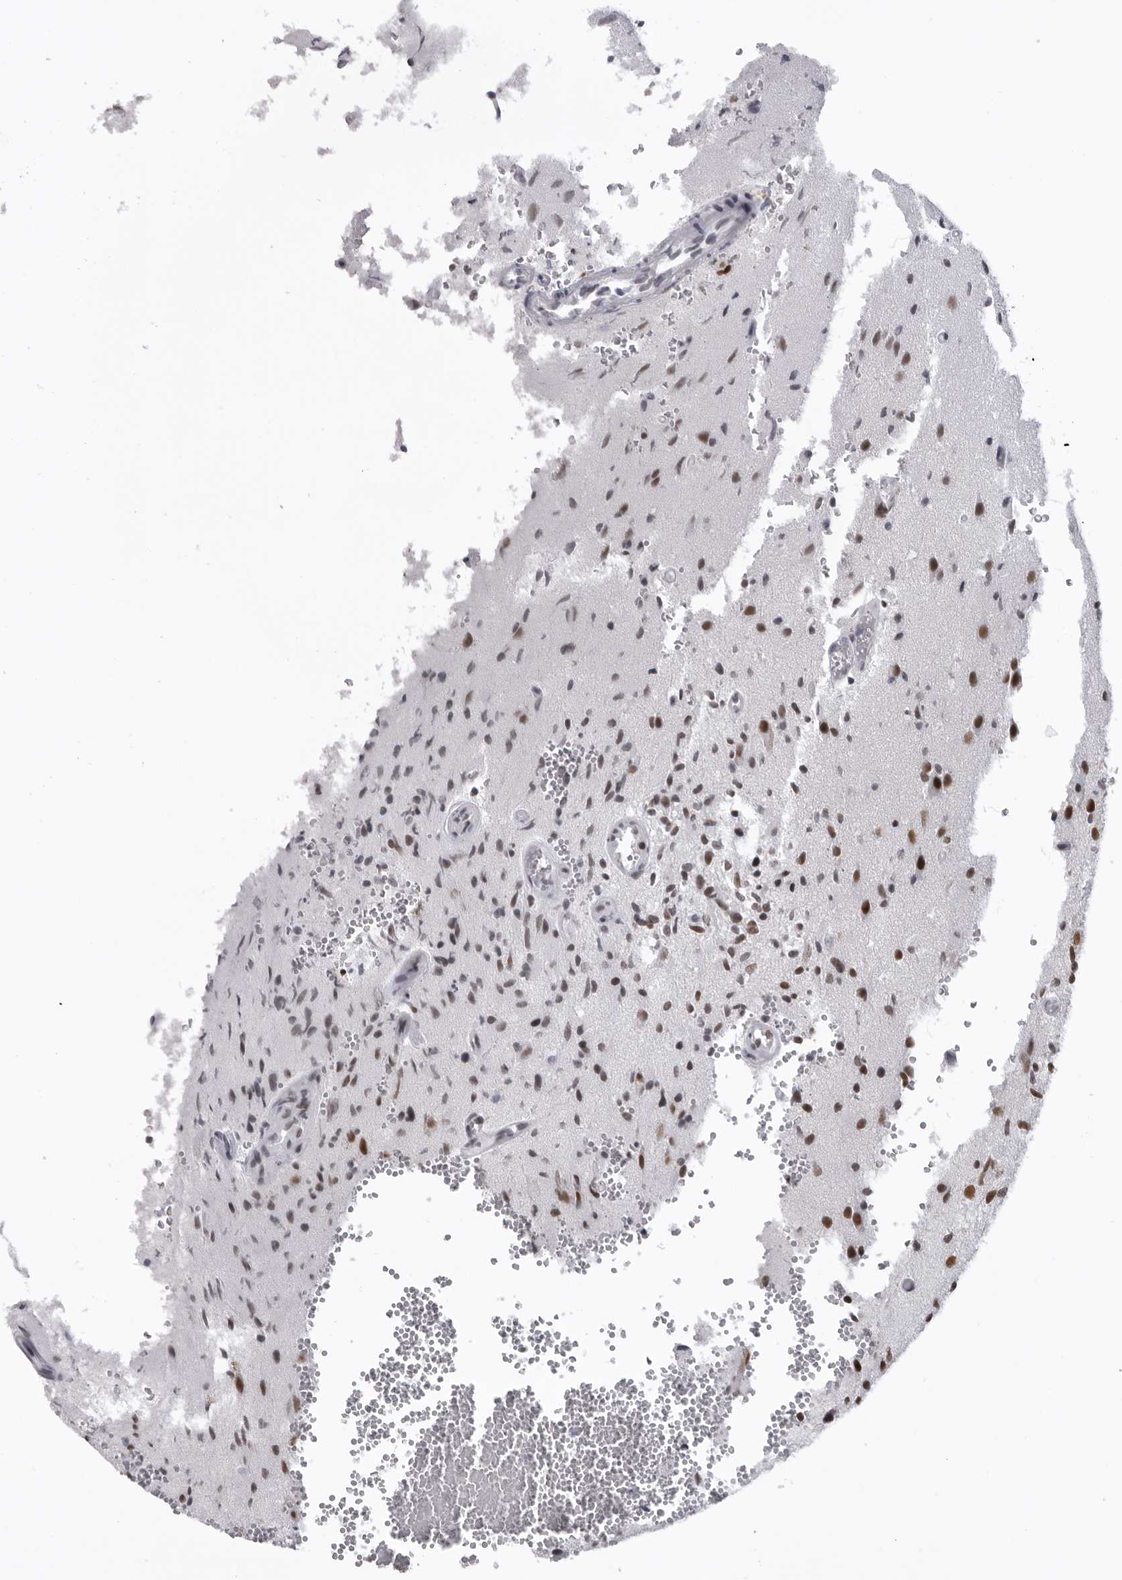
{"staining": {"intensity": "strong", "quantity": "<25%", "location": "nuclear"}, "tissue": "glioma", "cell_type": "Tumor cells", "image_type": "cancer", "snomed": [{"axis": "morphology", "description": "Normal tissue, NOS"}, {"axis": "morphology", "description": "Glioma, malignant, High grade"}, {"axis": "topography", "description": "Cerebral cortex"}], "caption": "The image reveals staining of glioma, revealing strong nuclear protein staining (brown color) within tumor cells.", "gene": "DHX9", "patient": {"sex": "male", "age": 77}}